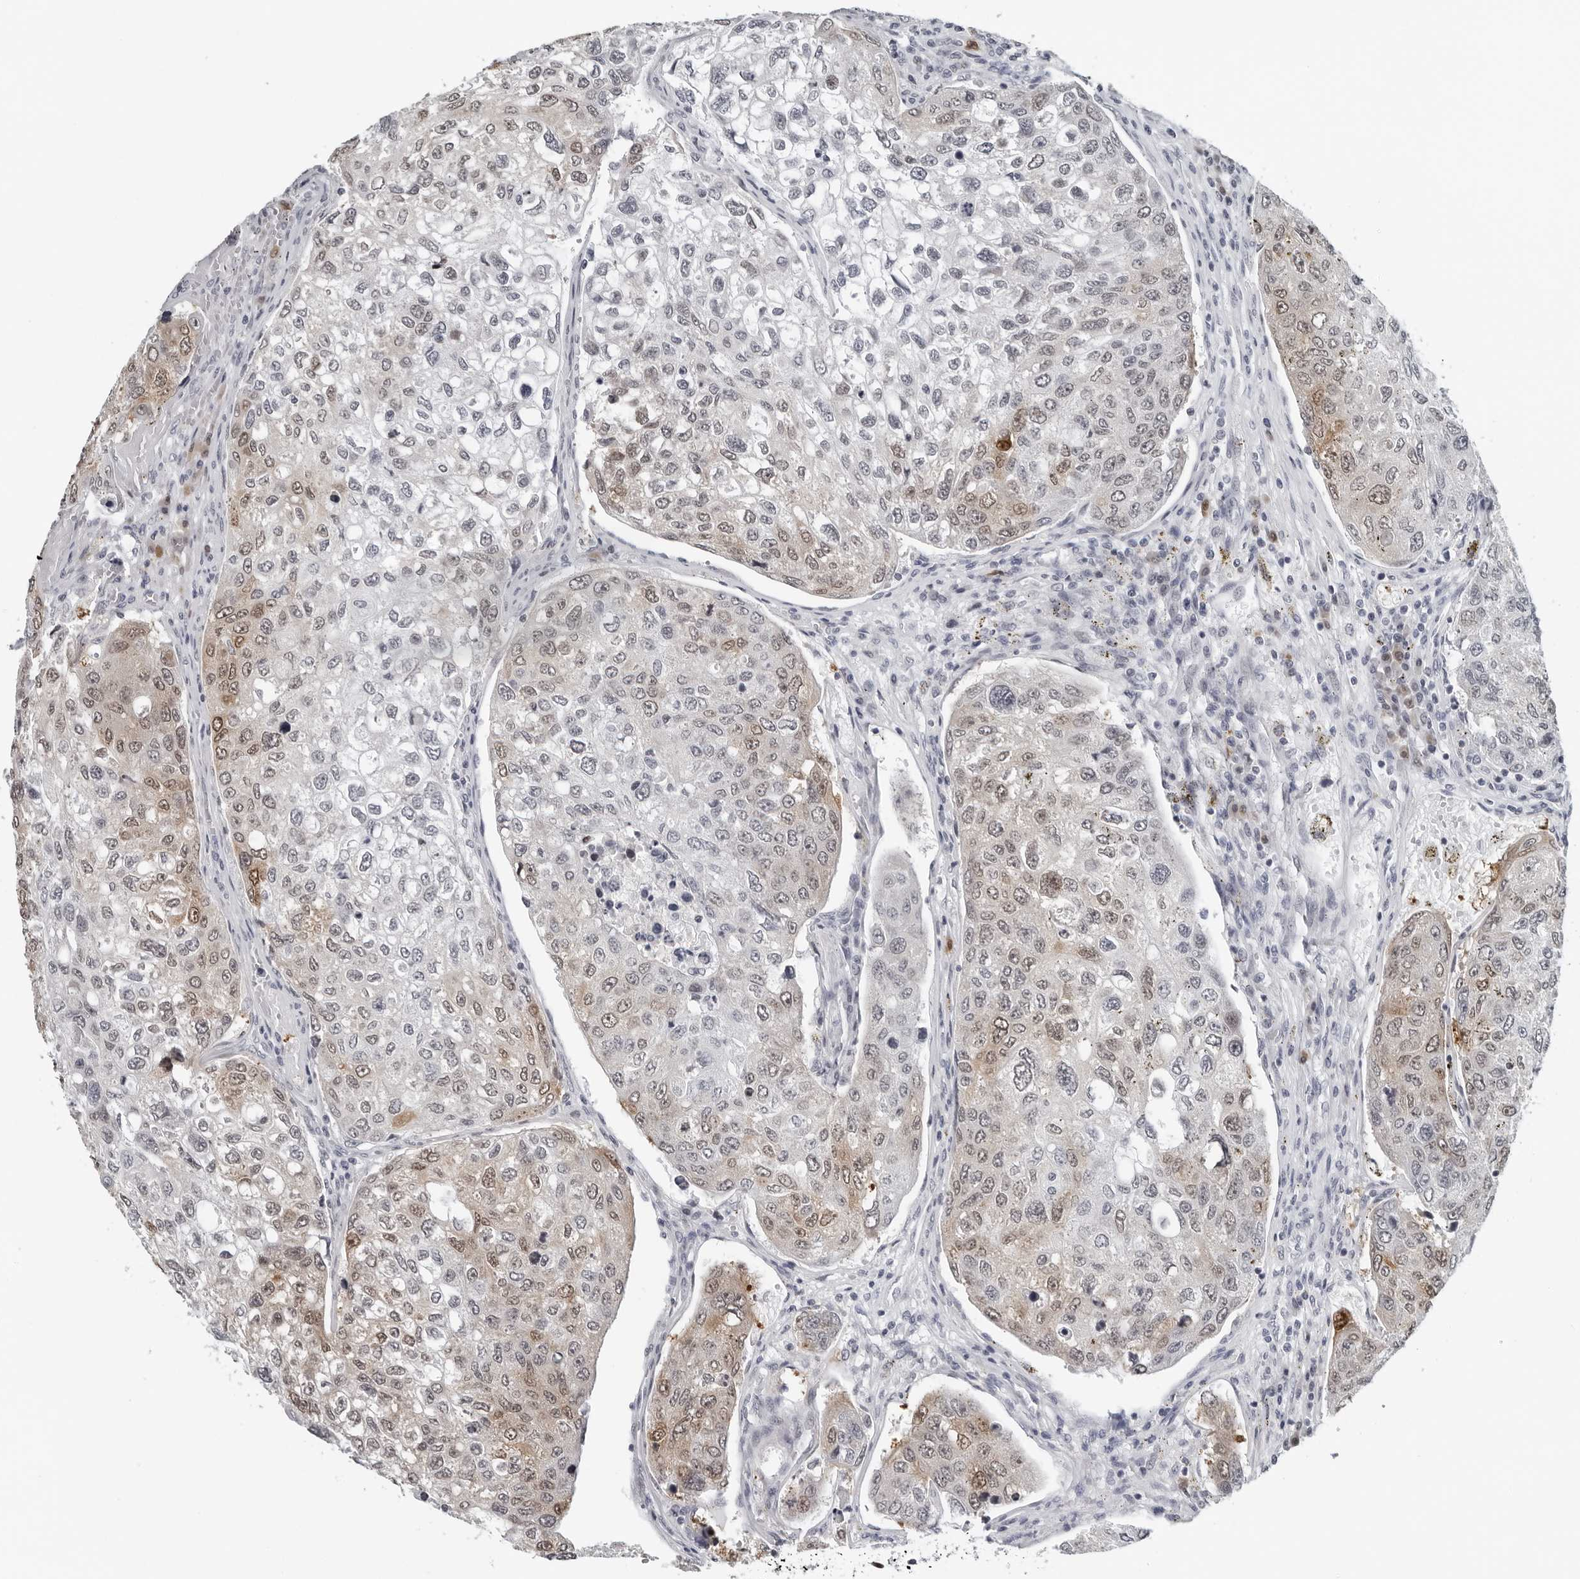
{"staining": {"intensity": "weak", "quantity": "<25%", "location": "cytoplasmic/membranous,nuclear"}, "tissue": "urothelial cancer", "cell_type": "Tumor cells", "image_type": "cancer", "snomed": [{"axis": "morphology", "description": "Urothelial carcinoma, High grade"}, {"axis": "topography", "description": "Lymph node"}, {"axis": "topography", "description": "Urinary bladder"}], "caption": "IHC micrograph of human high-grade urothelial carcinoma stained for a protein (brown), which demonstrates no staining in tumor cells.", "gene": "PPP1R42", "patient": {"sex": "male", "age": 51}}